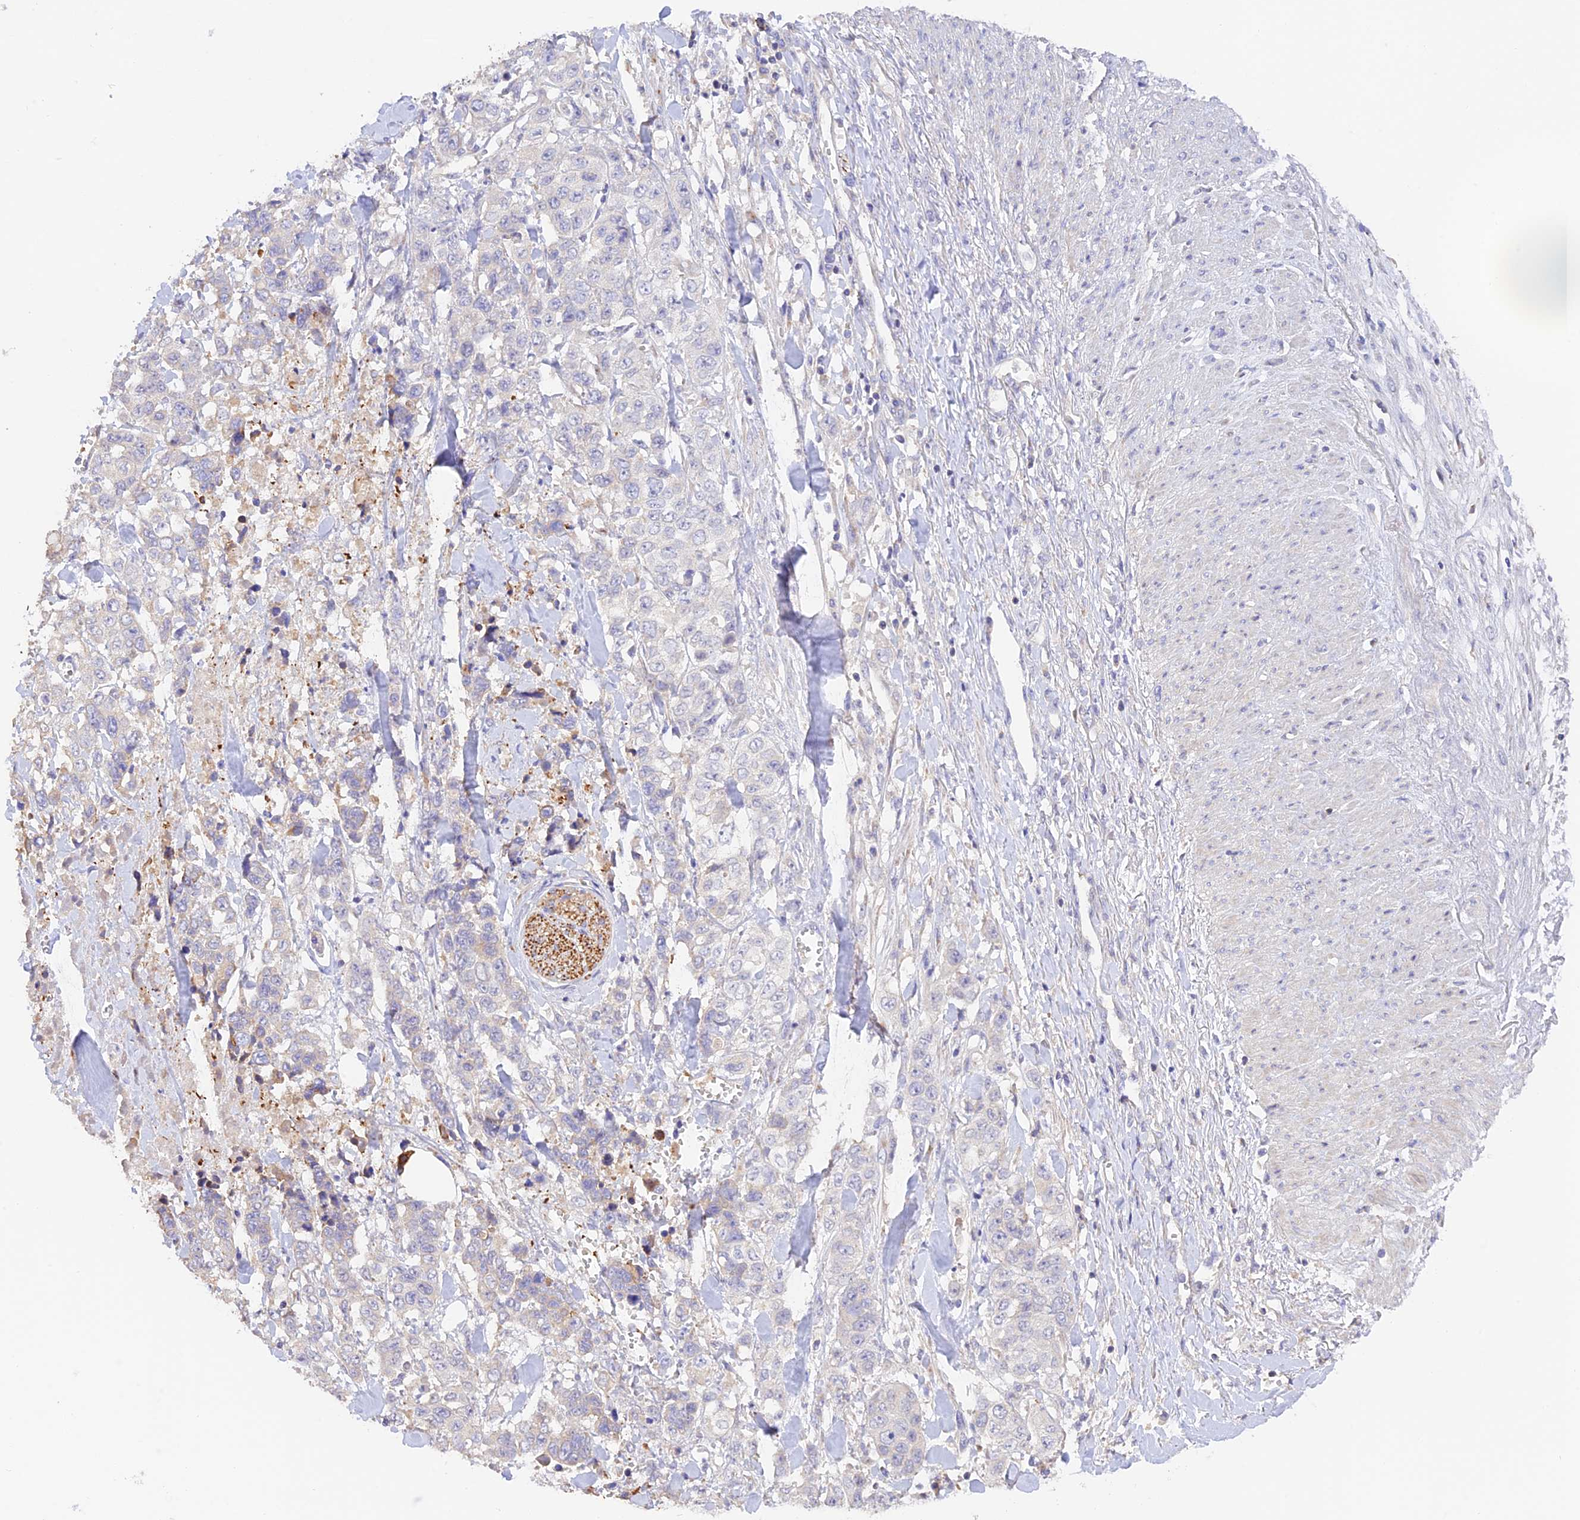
{"staining": {"intensity": "negative", "quantity": "none", "location": "none"}, "tissue": "stomach cancer", "cell_type": "Tumor cells", "image_type": "cancer", "snomed": [{"axis": "morphology", "description": "Adenocarcinoma, NOS"}, {"axis": "topography", "description": "Stomach, upper"}], "caption": "Human stomach cancer (adenocarcinoma) stained for a protein using immunohistochemistry demonstrates no staining in tumor cells.", "gene": "CAMSAP3", "patient": {"sex": "male", "age": 62}}